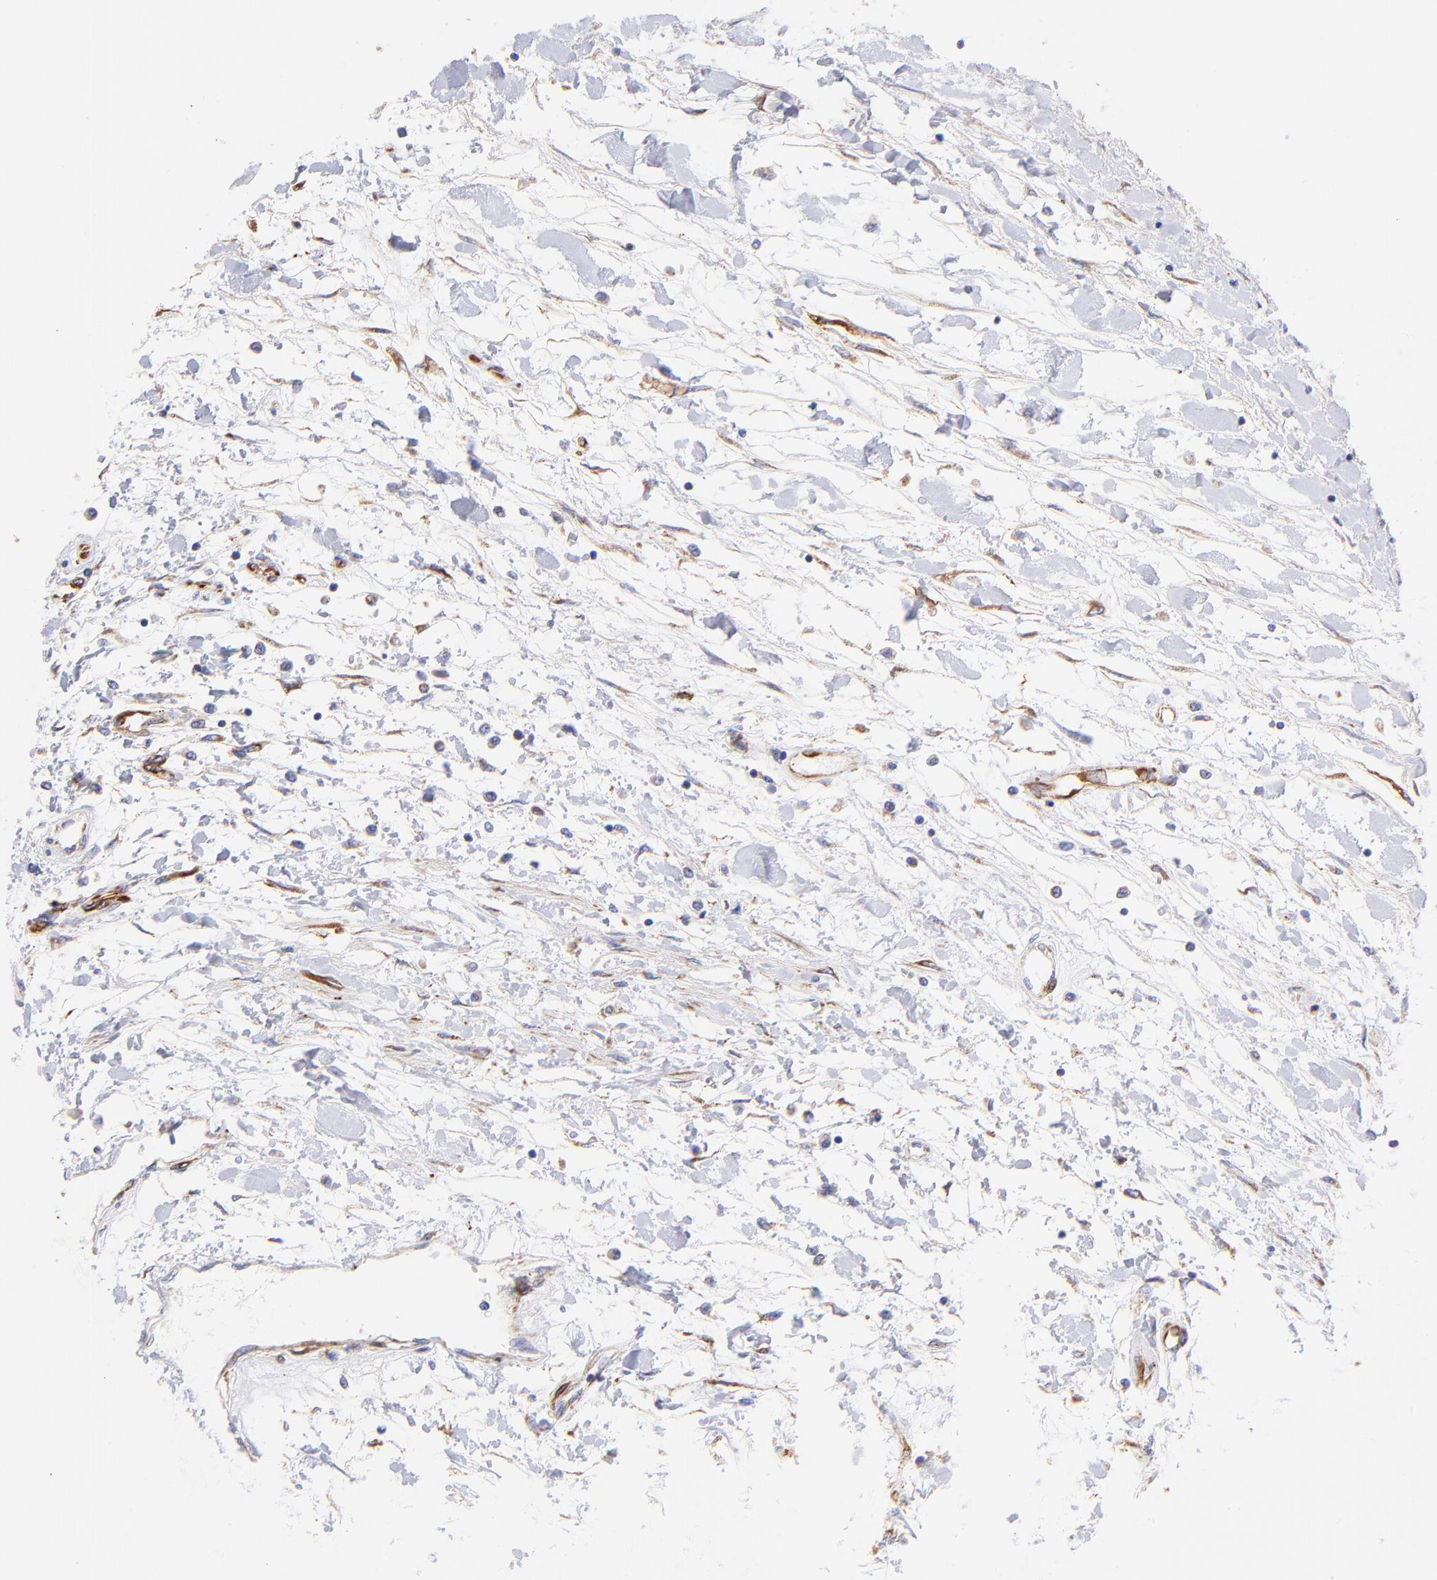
{"staining": {"intensity": "moderate", "quantity": ">75%", "location": "cytoplasmic/membranous"}, "tissue": "renal cancer", "cell_type": "Tumor cells", "image_type": "cancer", "snomed": [{"axis": "morphology", "description": "Adenocarcinoma, NOS"}, {"axis": "topography", "description": "Kidney"}], "caption": "Immunohistochemical staining of human adenocarcinoma (renal) reveals medium levels of moderate cytoplasmic/membranous expression in approximately >75% of tumor cells.", "gene": "SPARC", "patient": {"sex": "male", "age": 57}}